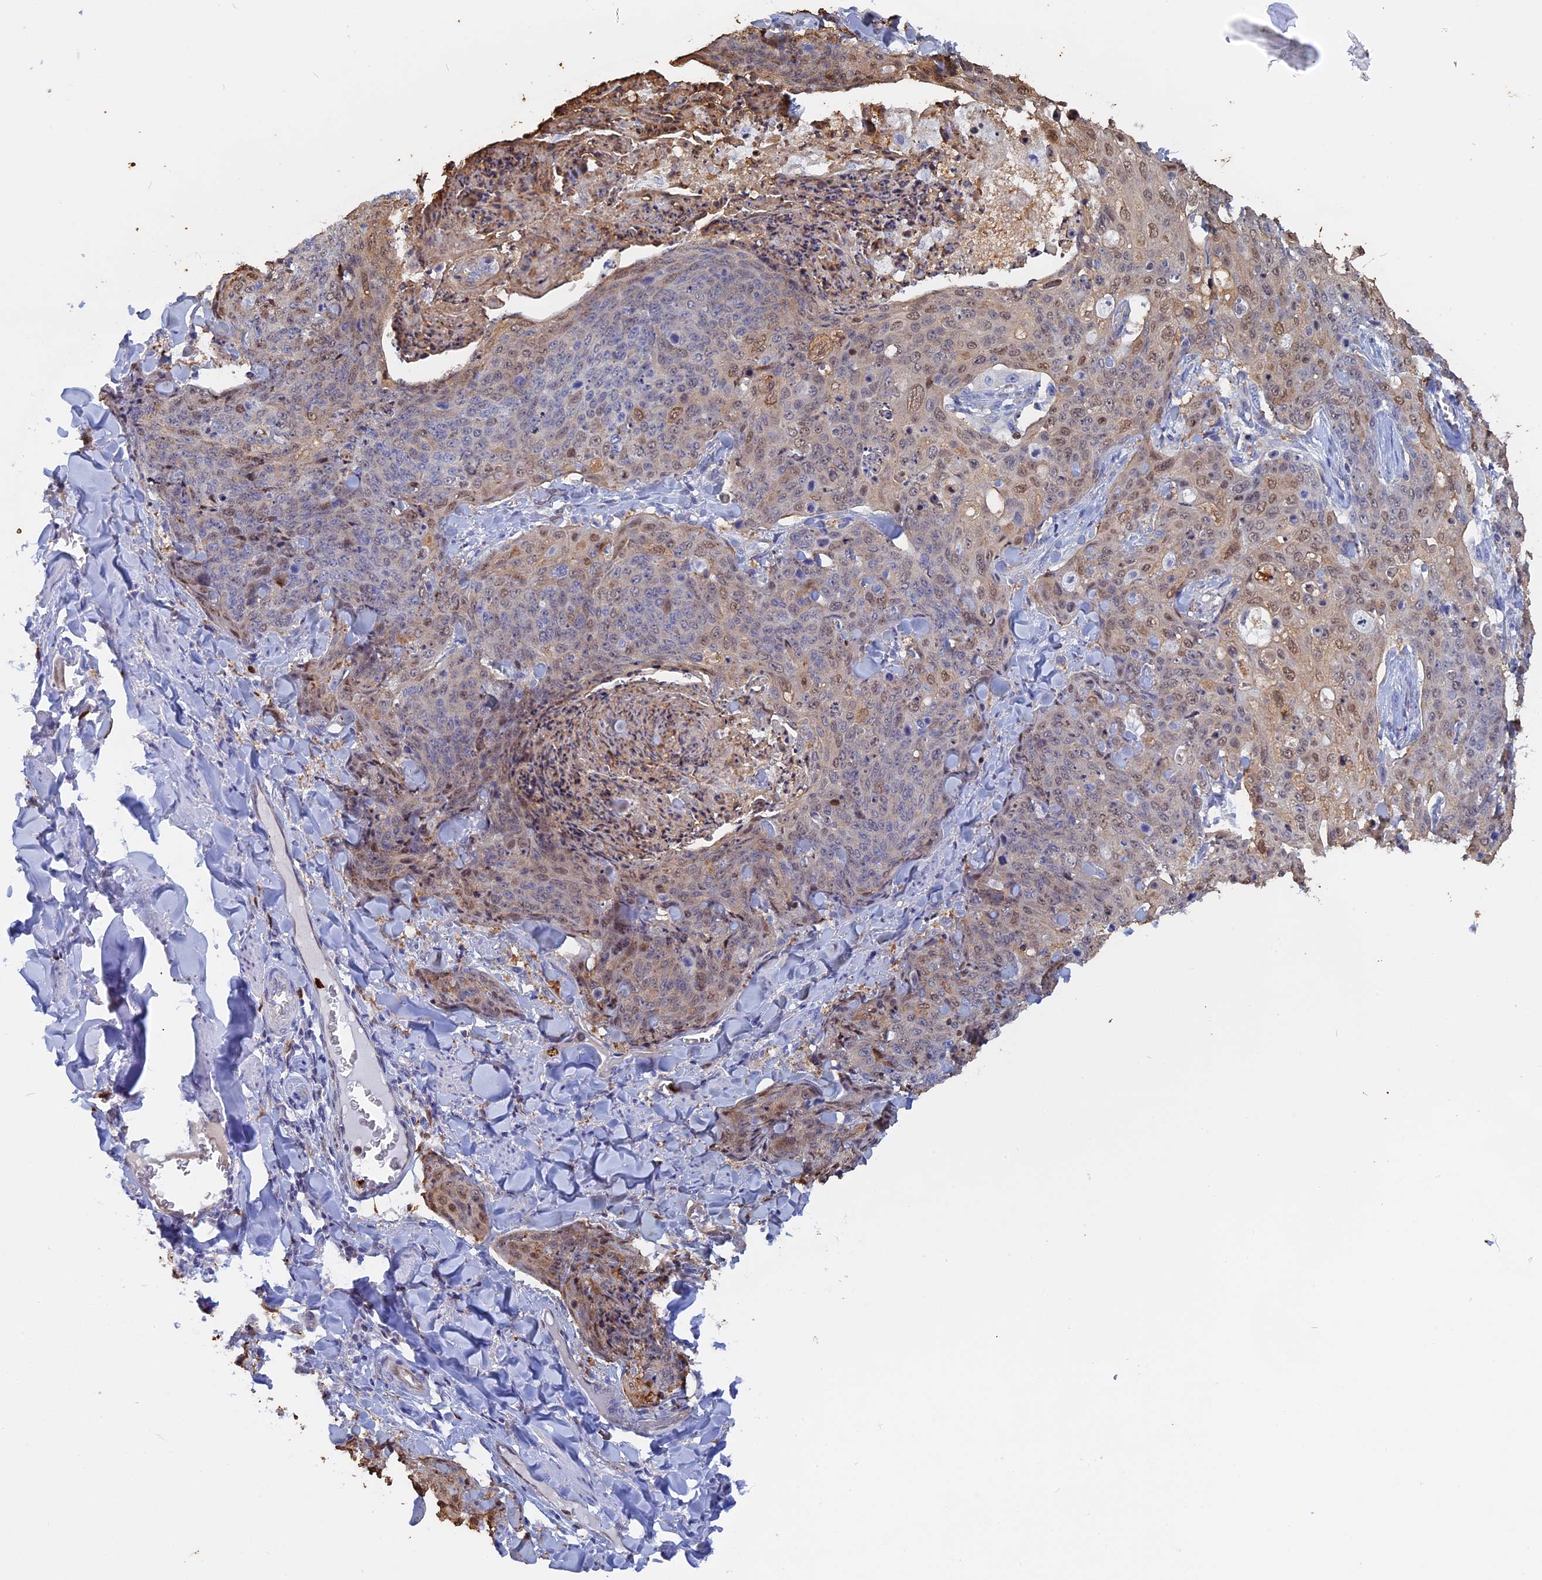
{"staining": {"intensity": "weak", "quantity": "25%-75%", "location": "cytoplasmic/membranous,nuclear"}, "tissue": "skin cancer", "cell_type": "Tumor cells", "image_type": "cancer", "snomed": [{"axis": "morphology", "description": "Squamous cell carcinoma, NOS"}, {"axis": "topography", "description": "Skin"}, {"axis": "topography", "description": "Vulva"}], "caption": "Protein staining displays weak cytoplasmic/membranous and nuclear expression in approximately 25%-75% of tumor cells in skin squamous cell carcinoma.", "gene": "SLC26A1", "patient": {"sex": "female", "age": 85}}